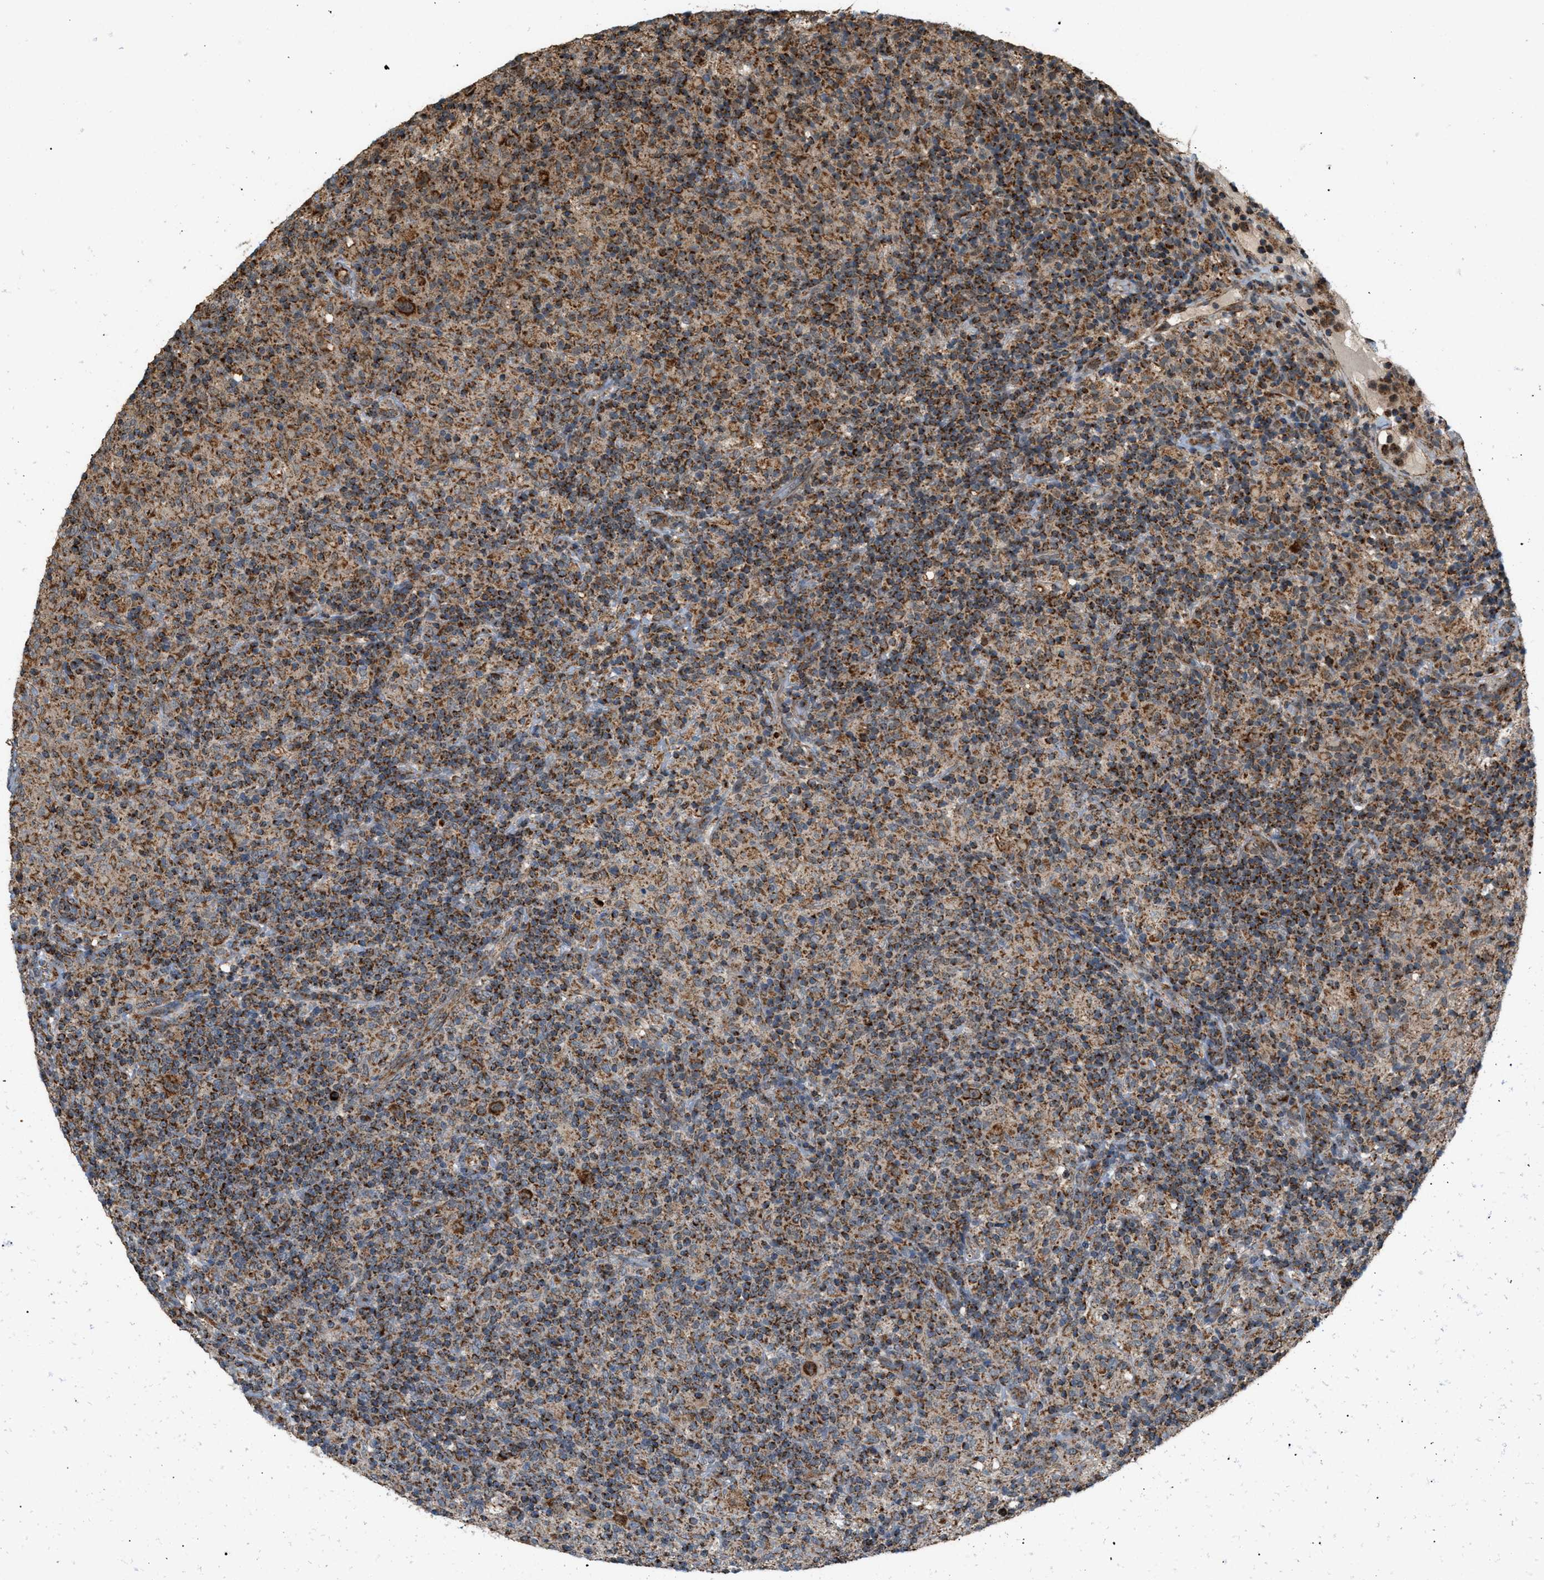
{"staining": {"intensity": "strong", "quantity": ">75%", "location": "cytoplasmic/membranous"}, "tissue": "lymphoma", "cell_type": "Tumor cells", "image_type": "cancer", "snomed": [{"axis": "morphology", "description": "Hodgkin's disease, NOS"}, {"axis": "topography", "description": "Lymph node"}], "caption": "About >75% of tumor cells in lymphoma display strong cytoplasmic/membranous protein positivity as visualized by brown immunohistochemical staining.", "gene": "SGSM2", "patient": {"sex": "male", "age": 70}}